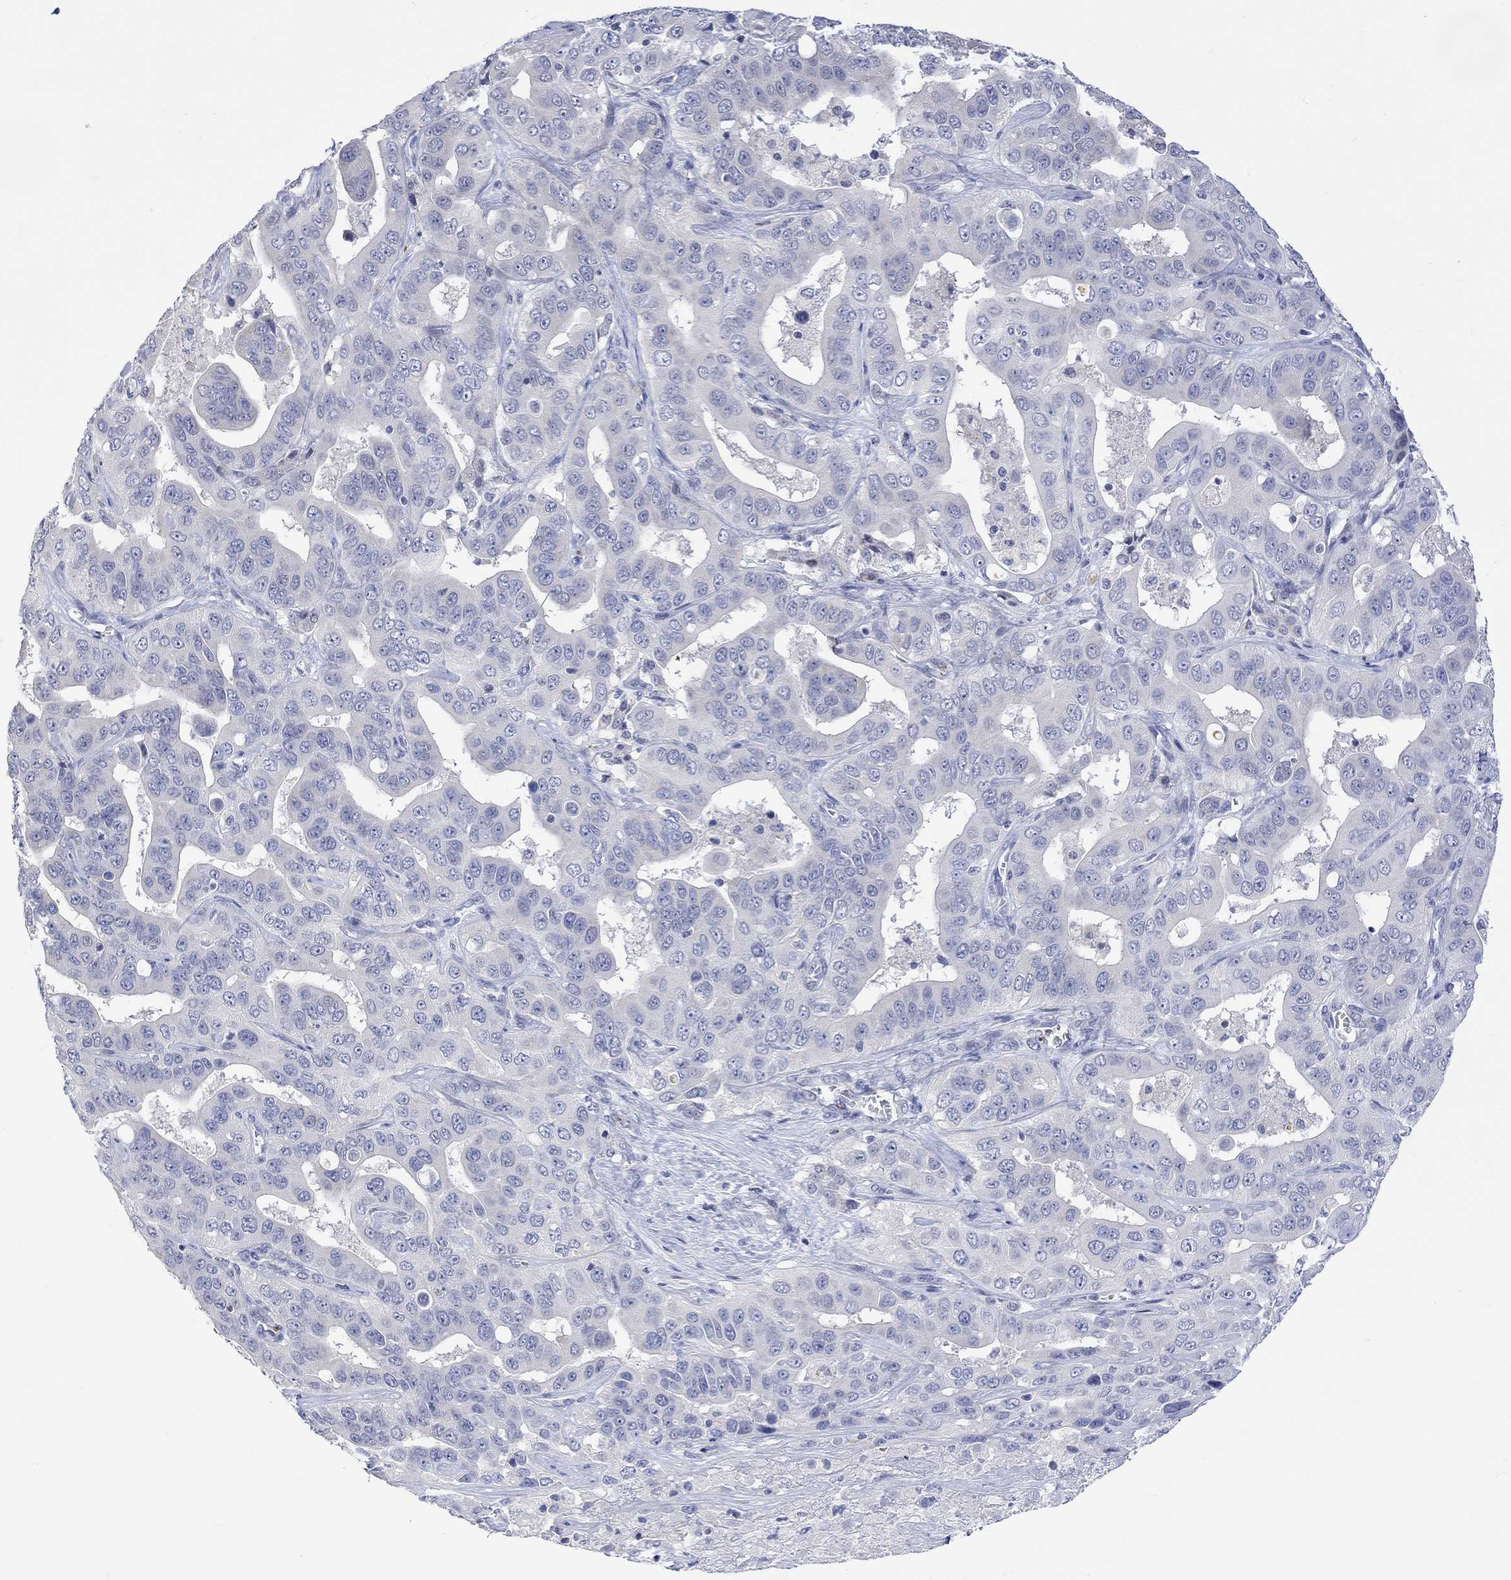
{"staining": {"intensity": "negative", "quantity": "none", "location": "none"}, "tissue": "liver cancer", "cell_type": "Tumor cells", "image_type": "cancer", "snomed": [{"axis": "morphology", "description": "Cholangiocarcinoma"}, {"axis": "topography", "description": "Liver"}], "caption": "High power microscopy image of an IHC micrograph of liver cancer, revealing no significant positivity in tumor cells. (Immunohistochemistry (ihc), brightfield microscopy, high magnification).", "gene": "DCX", "patient": {"sex": "female", "age": 52}}